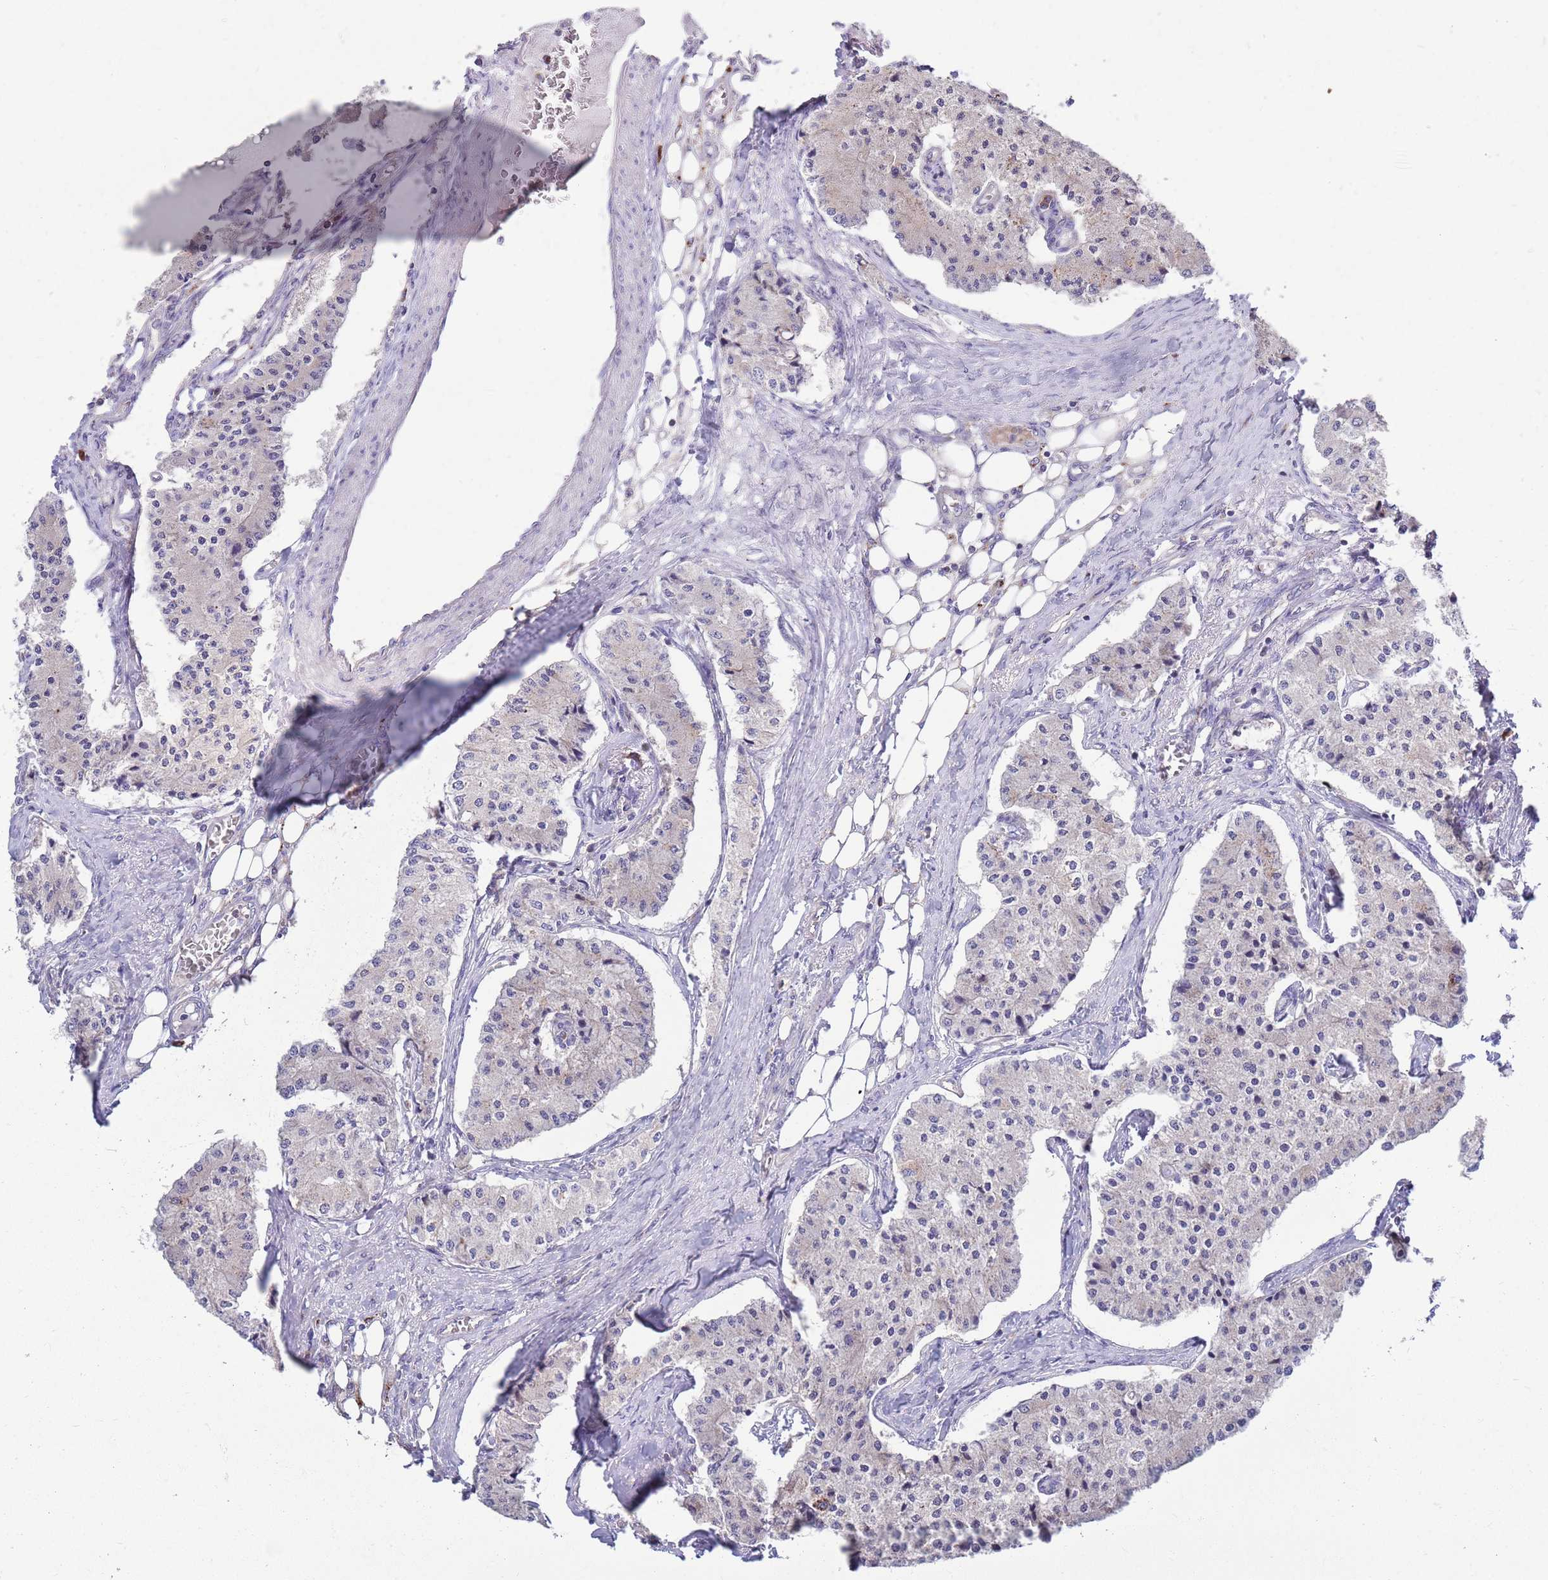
{"staining": {"intensity": "negative", "quantity": "none", "location": "none"}, "tissue": "carcinoid", "cell_type": "Tumor cells", "image_type": "cancer", "snomed": [{"axis": "morphology", "description": "Carcinoid, malignant, NOS"}, {"axis": "topography", "description": "Colon"}], "caption": "Histopathology image shows no significant protein expression in tumor cells of carcinoid (malignant).", "gene": "KLHL29", "patient": {"sex": "female", "age": 52}}